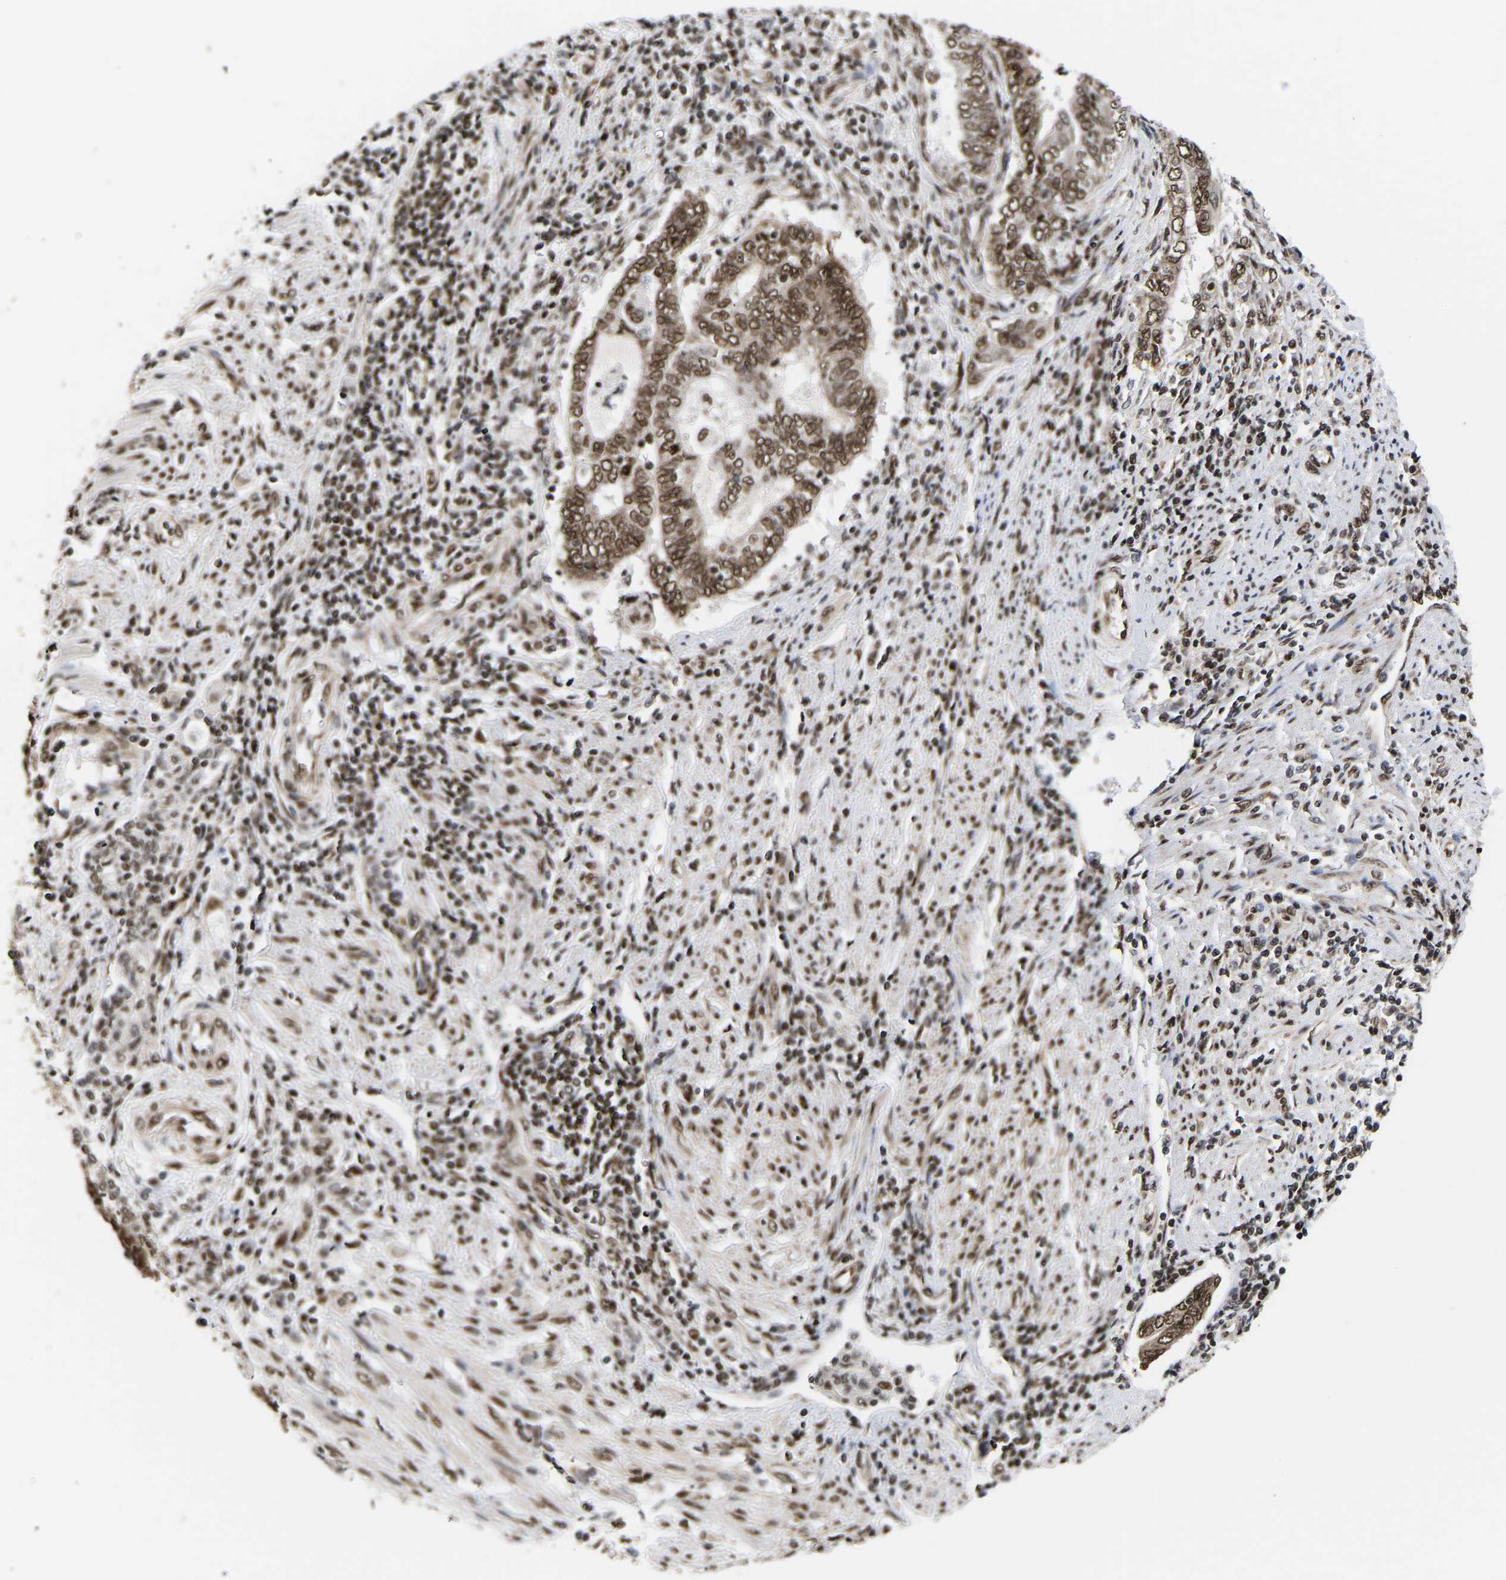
{"staining": {"intensity": "moderate", "quantity": ">75%", "location": "nuclear"}, "tissue": "endometrial cancer", "cell_type": "Tumor cells", "image_type": "cancer", "snomed": [{"axis": "morphology", "description": "Adenocarcinoma, NOS"}, {"axis": "topography", "description": "Uterus"}, {"axis": "topography", "description": "Endometrium"}], "caption": "Immunohistochemistry (IHC) (DAB (3,3'-diaminobenzidine)) staining of endometrial adenocarcinoma shows moderate nuclear protein expression in approximately >75% of tumor cells.", "gene": "PSIP1", "patient": {"sex": "female", "age": 70}}